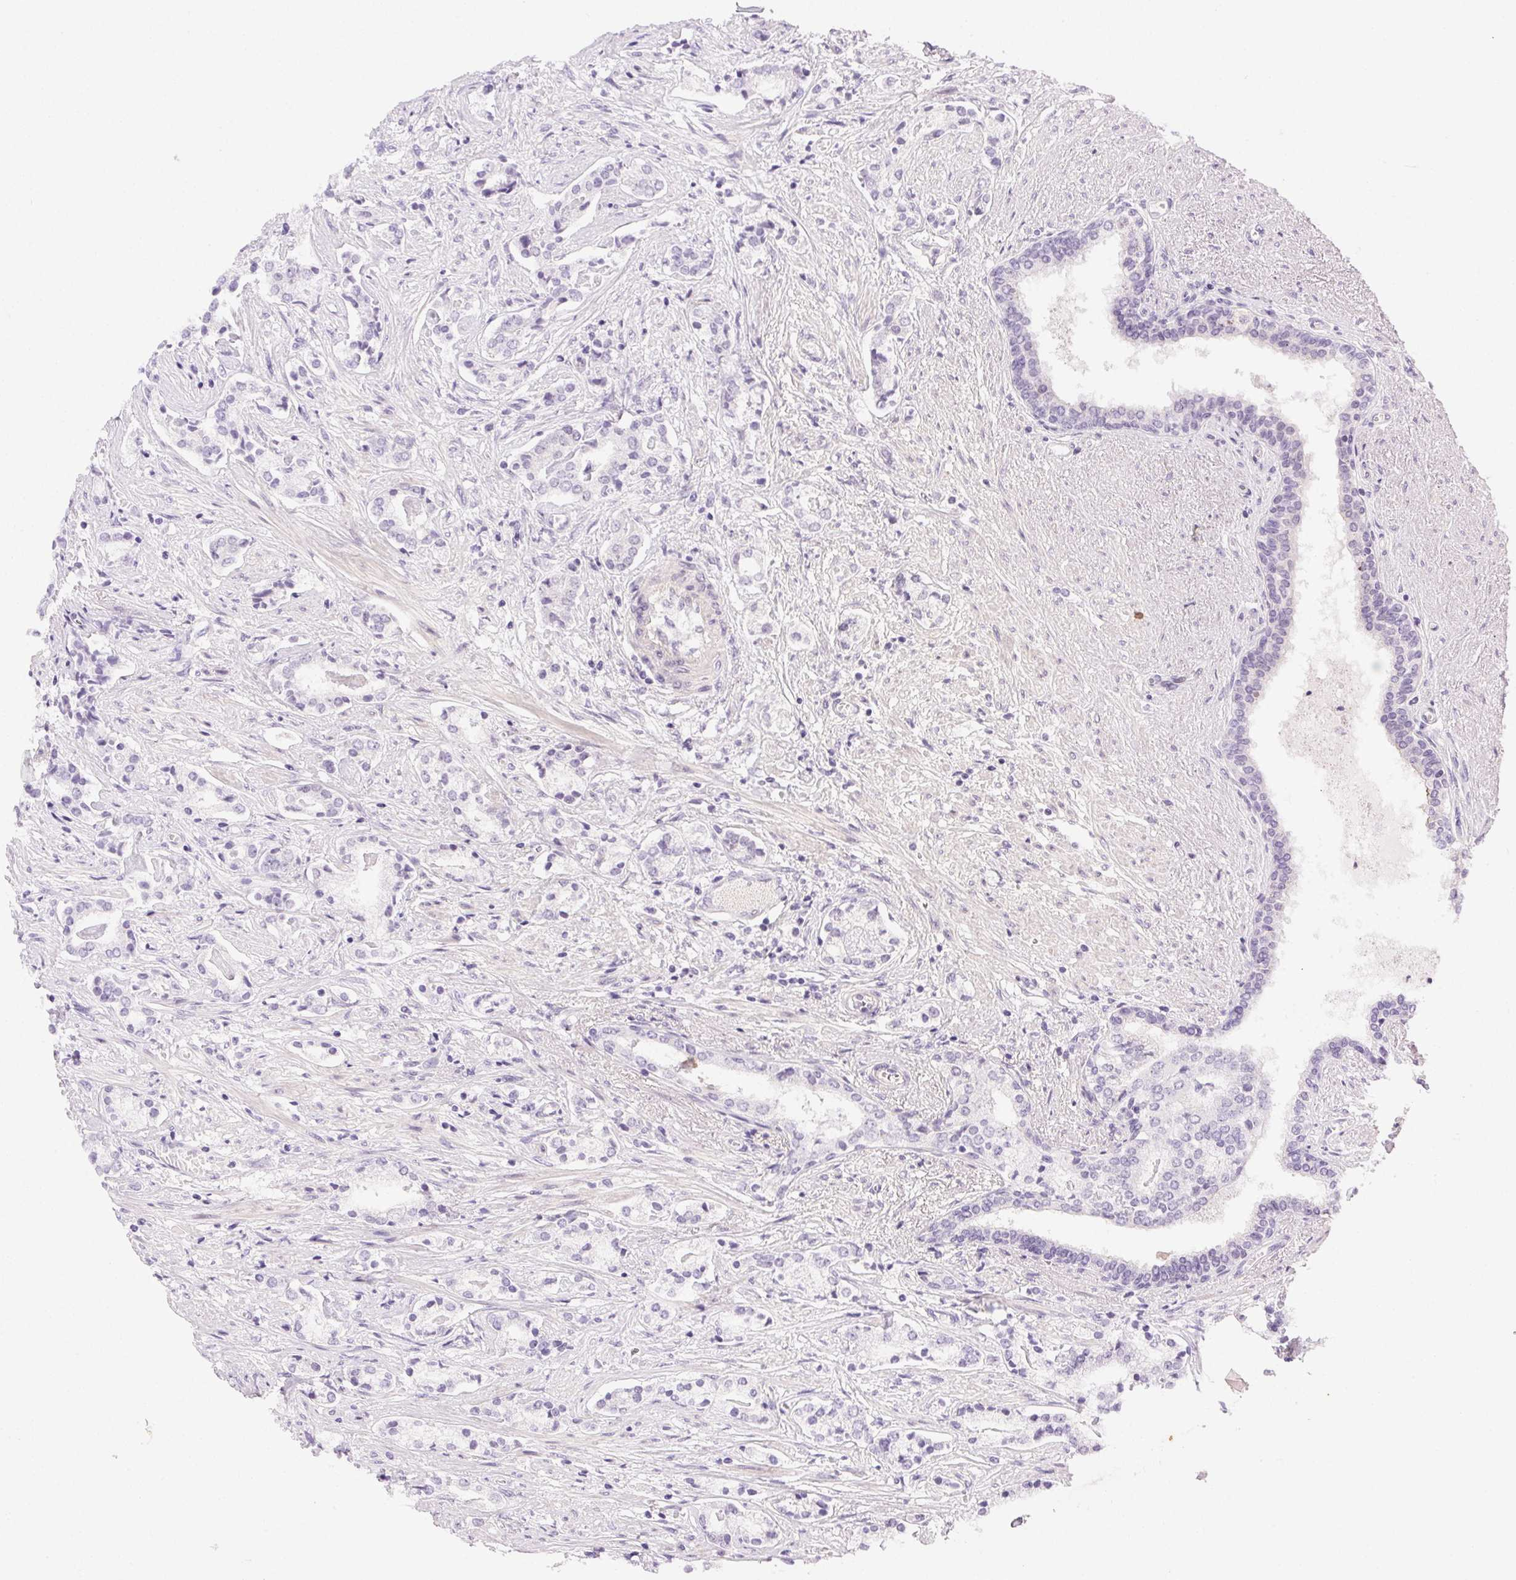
{"staining": {"intensity": "negative", "quantity": "none", "location": "none"}, "tissue": "prostate cancer", "cell_type": "Tumor cells", "image_type": "cancer", "snomed": [{"axis": "morphology", "description": "Adenocarcinoma, NOS"}, {"axis": "topography", "description": "Prostate"}], "caption": "The immunohistochemistry histopathology image has no significant positivity in tumor cells of adenocarcinoma (prostate) tissue.", "gene": "CLDN10", "patient": {"sex": "male", "age": 64}}